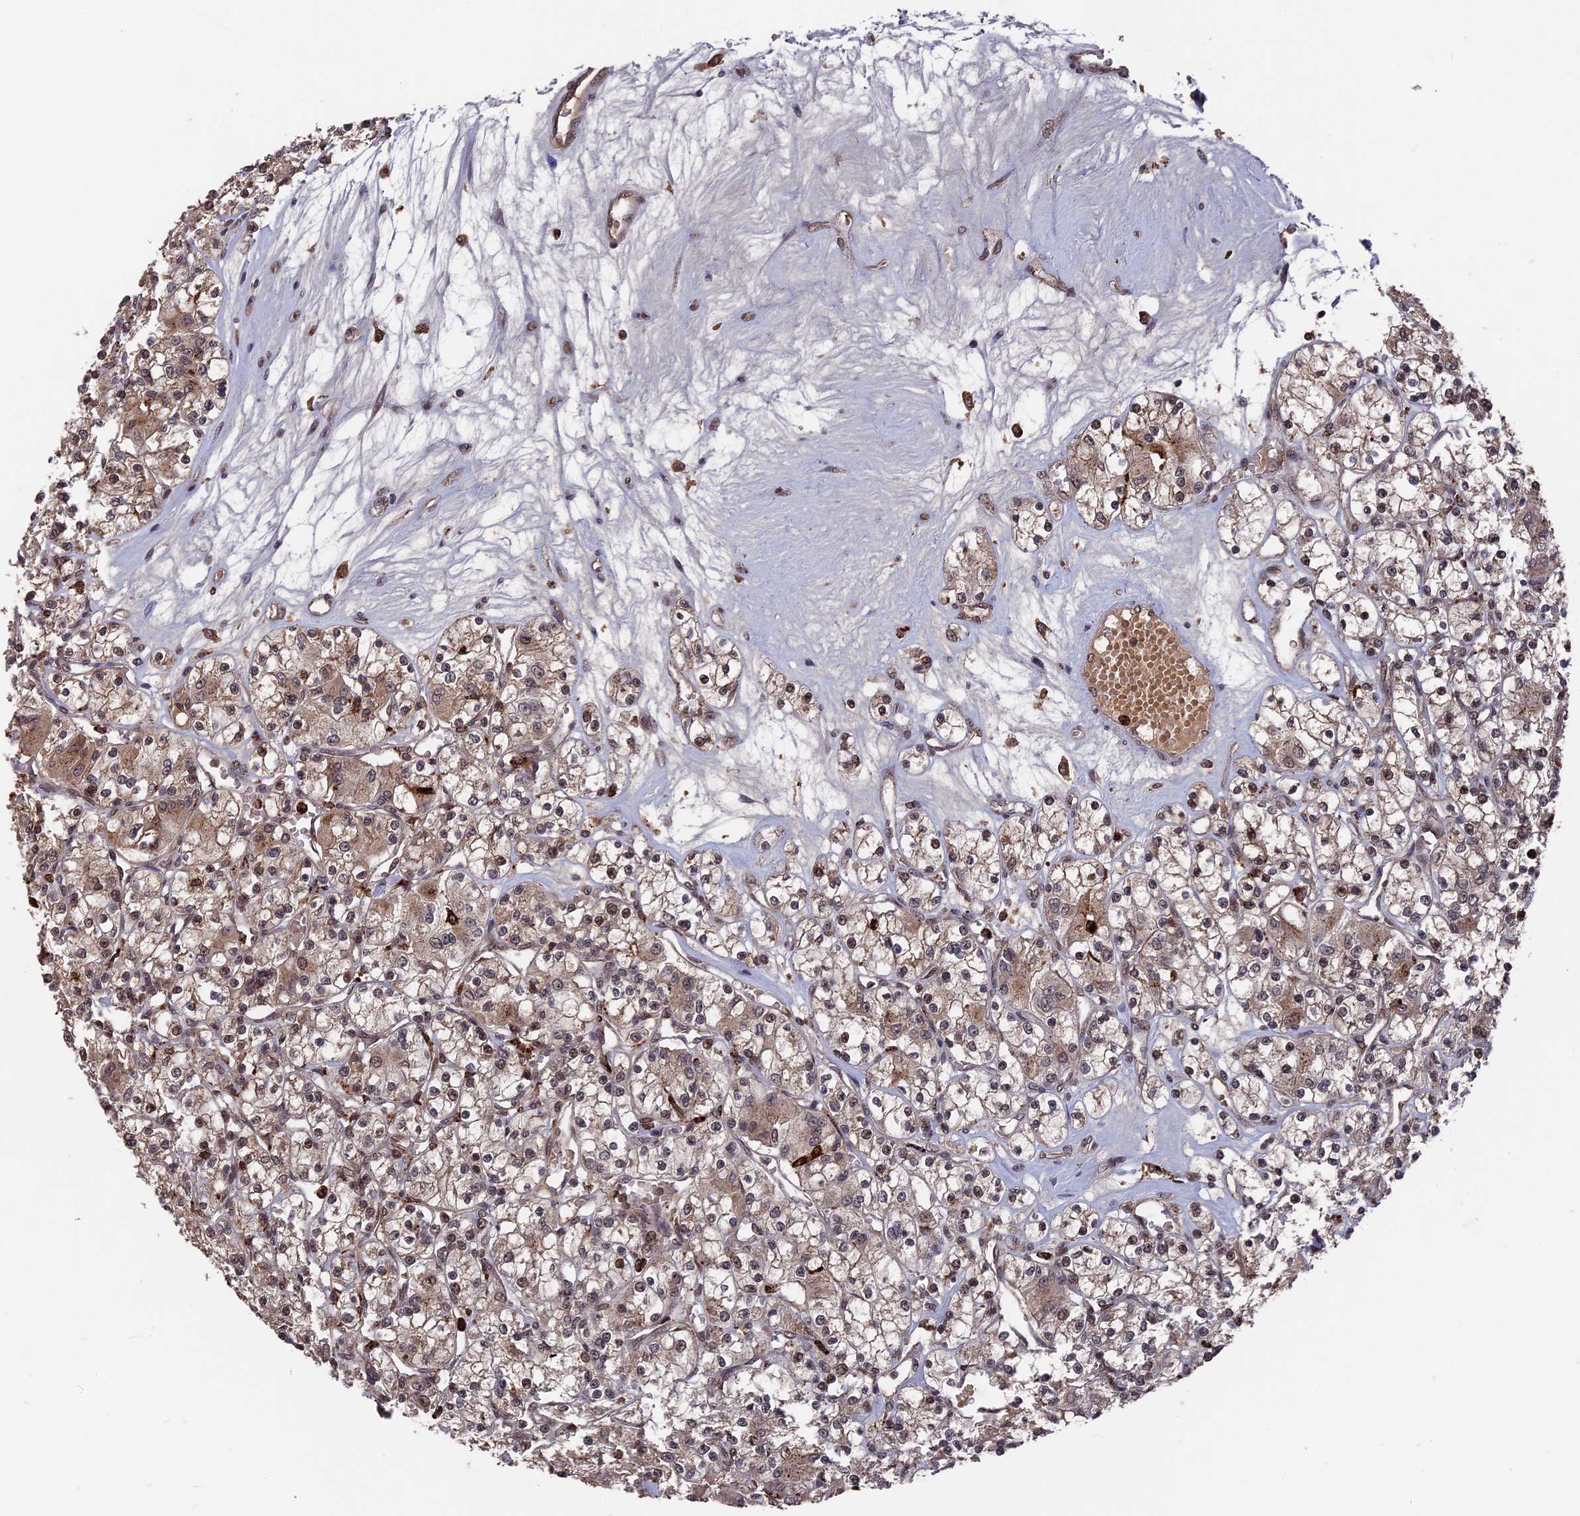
{"staining": {"intensity": "weak", "quantity": ">75%", "location": "cytoplasmic/membranous,nuclear"}, "tissue": "renal cancer", "cell_type": "Tumor cells", "image_type": "cancer", "snomed": [{"axis": "morphology", "description": "Adenocarcinoma, NOS"}, {"axis": "topography", "description": "Kidney"}], "caption": "Brown immunohistochemical staining in human renal adenocarcinoma reveals weak cytoplasmic/membranous and nuclear positivity in approximately >75% of tumor cells.", "gene": "TELO2", "patient": {"sex": "female", "age": 59}}